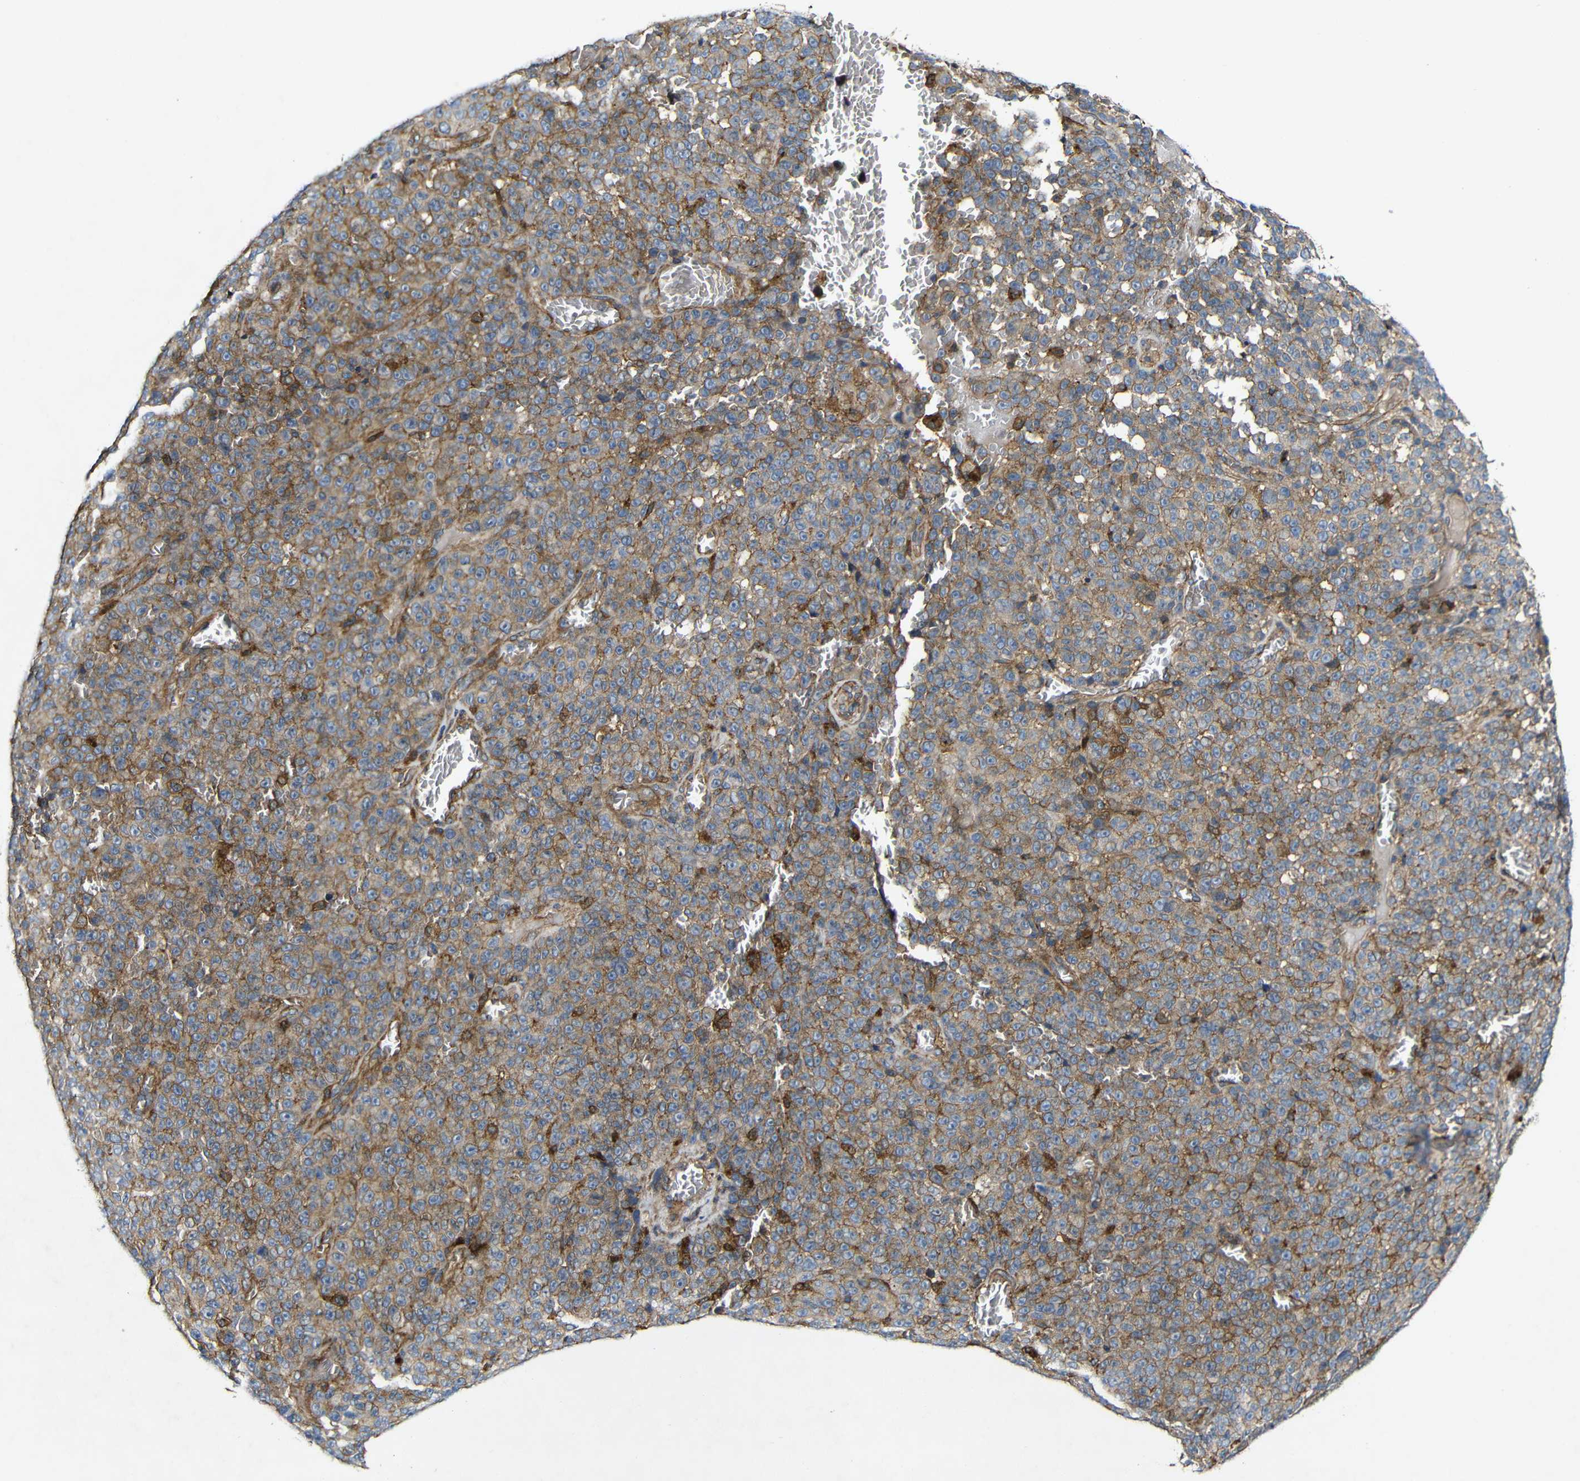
{"staining": {"intensity": "weak", "quantity": ">75%", "location": "cytoplasmic/membranous"}, "tissue": "melanoma", "cell_type": "Tumor cells", "image_type": "cancer", "snomed": [{"axis": "morphology", "description": "Malignant melanoma, NOS"}, {"axis": "topography", "description": "Skin"}], "caption": "Malignant melanoma was stained to show a protein in brown. There is low levels of weak cytoplasmic/membranous positivity in about >75% of tumor cells. Using DAB (3,3'-diaminobenzidine) (brown) and hematoxylin (blue) stains, captured at high magnification using brightfield microscopy.", "gene": "GSDME", "patient": {"sex": "female", "age": 82}}